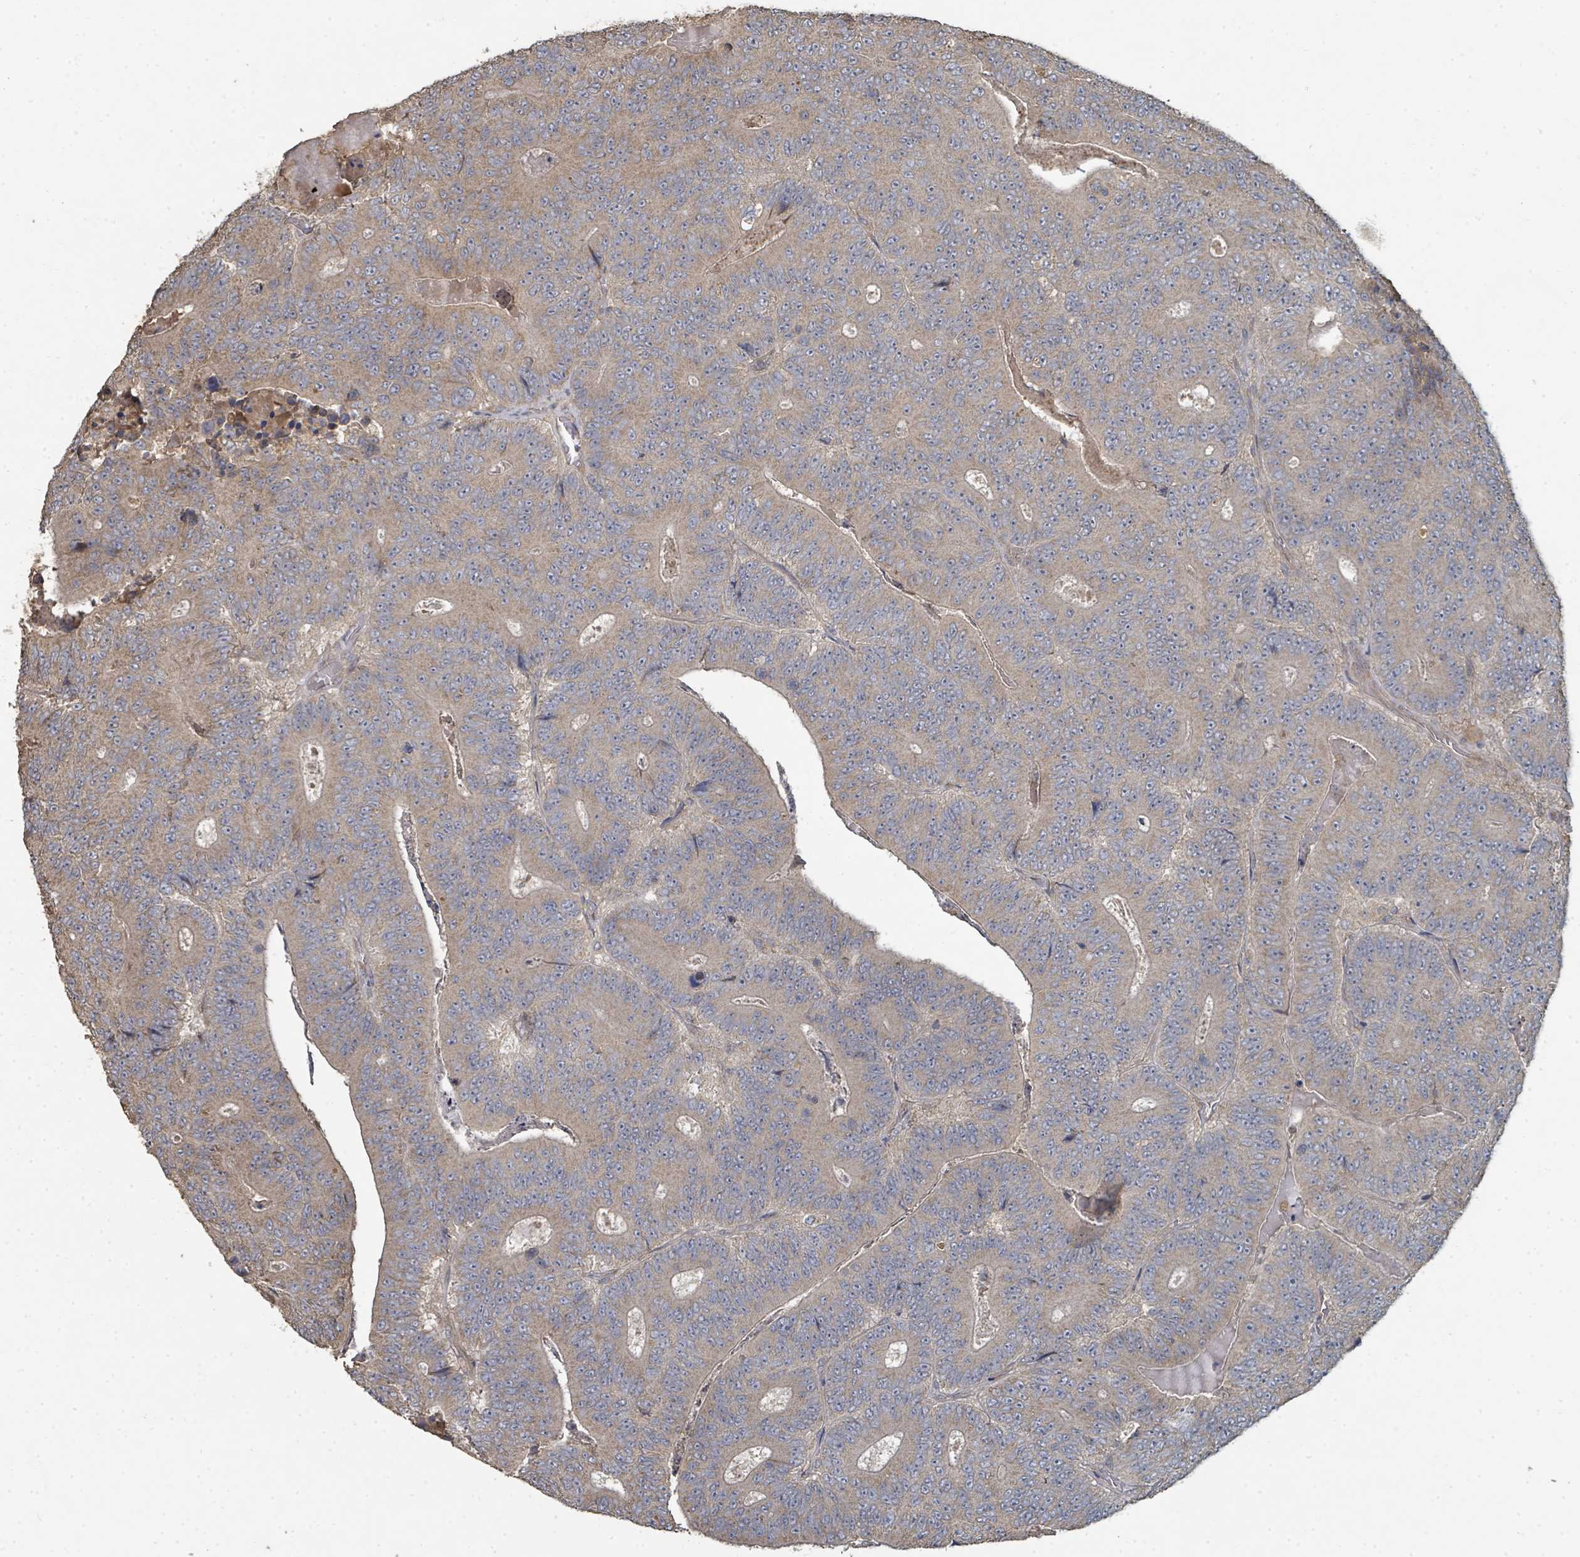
{"staining": {"intensity": "moderate", "quantity": "<25%", "location": "cytoplasmic/membranous"}, "tissue": "colorectal cancer", "cell_type": "Tumor cells", "image_type": "cancer", "snomed": [{"axis": "morphology", "description": "Adenocarcinoma, NOS"}, {"axis": "topography", "description": "Colon"}], "caption": "IHC (DAB (3,3'-diaminobenzidine)) staining of human adenocarcinoma (colorectal) displays moderate cytoplasmic/membranous protein positivity in about <25% of tumor cells. IHC stains the protein of interest in brown and the nuclei are stained blue.", "gene": "WDFY1", "patient": {"sex": "male", "age": 83}}